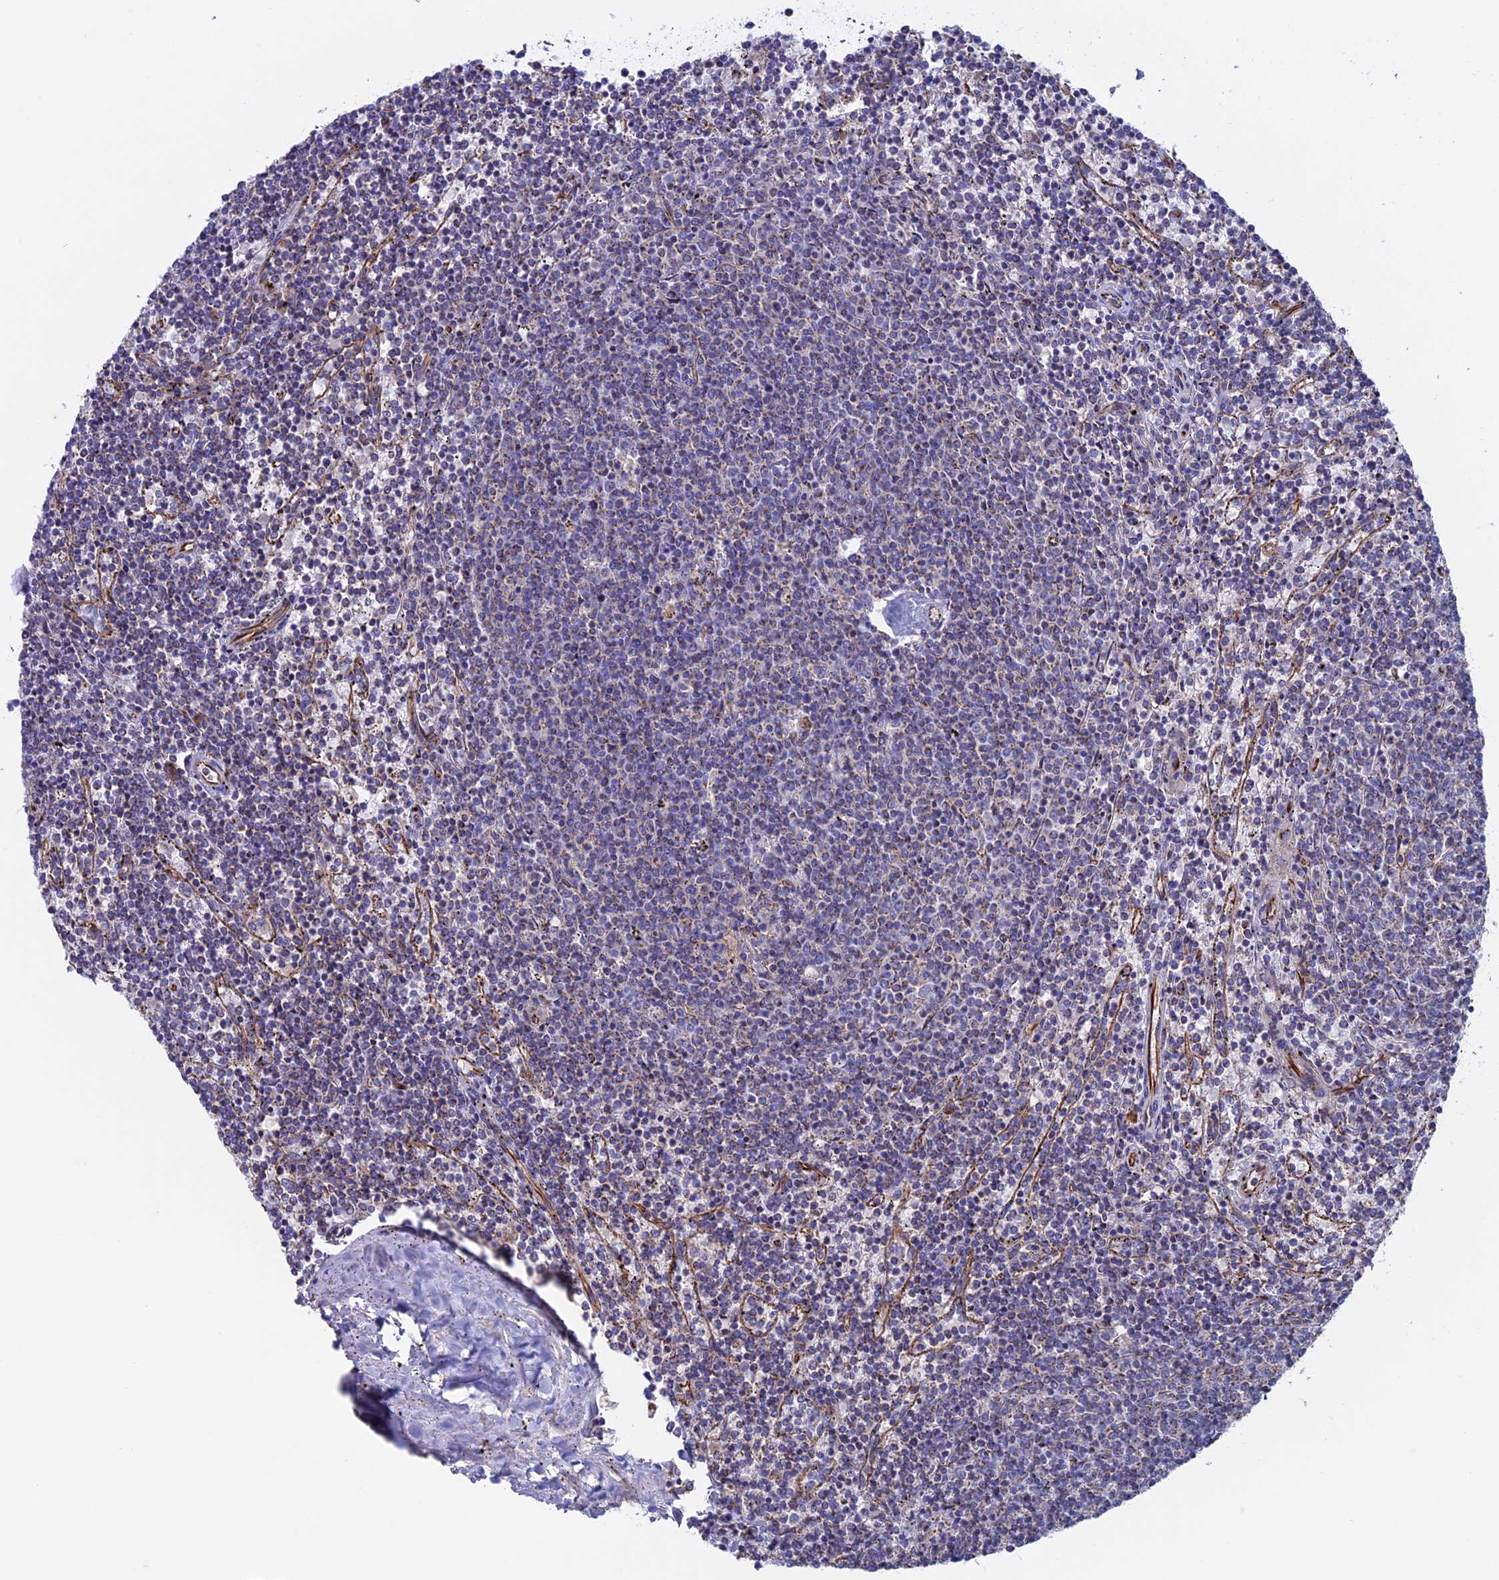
{"staining": {"intensity": "weak", "quantity": ">75%", "location": "cytoplasmic/membranous"}, "tissue": "lymphoma", "cell_type": "Tumor cells", "image_type": "cancer", "snomed": [{"axis": "morphology", "description": "Malignant lymphoma, non-Hodgkin's type, Low grade"}, {"axis": "topography", "description": "Spleen"}], "caption": "A brown stain shows weak cytoplasmic/membranous expression of a protein in lymphoma tumor cells.", "gene": "SLC15A5", "patient": {"sex": "female", "age": 50}}